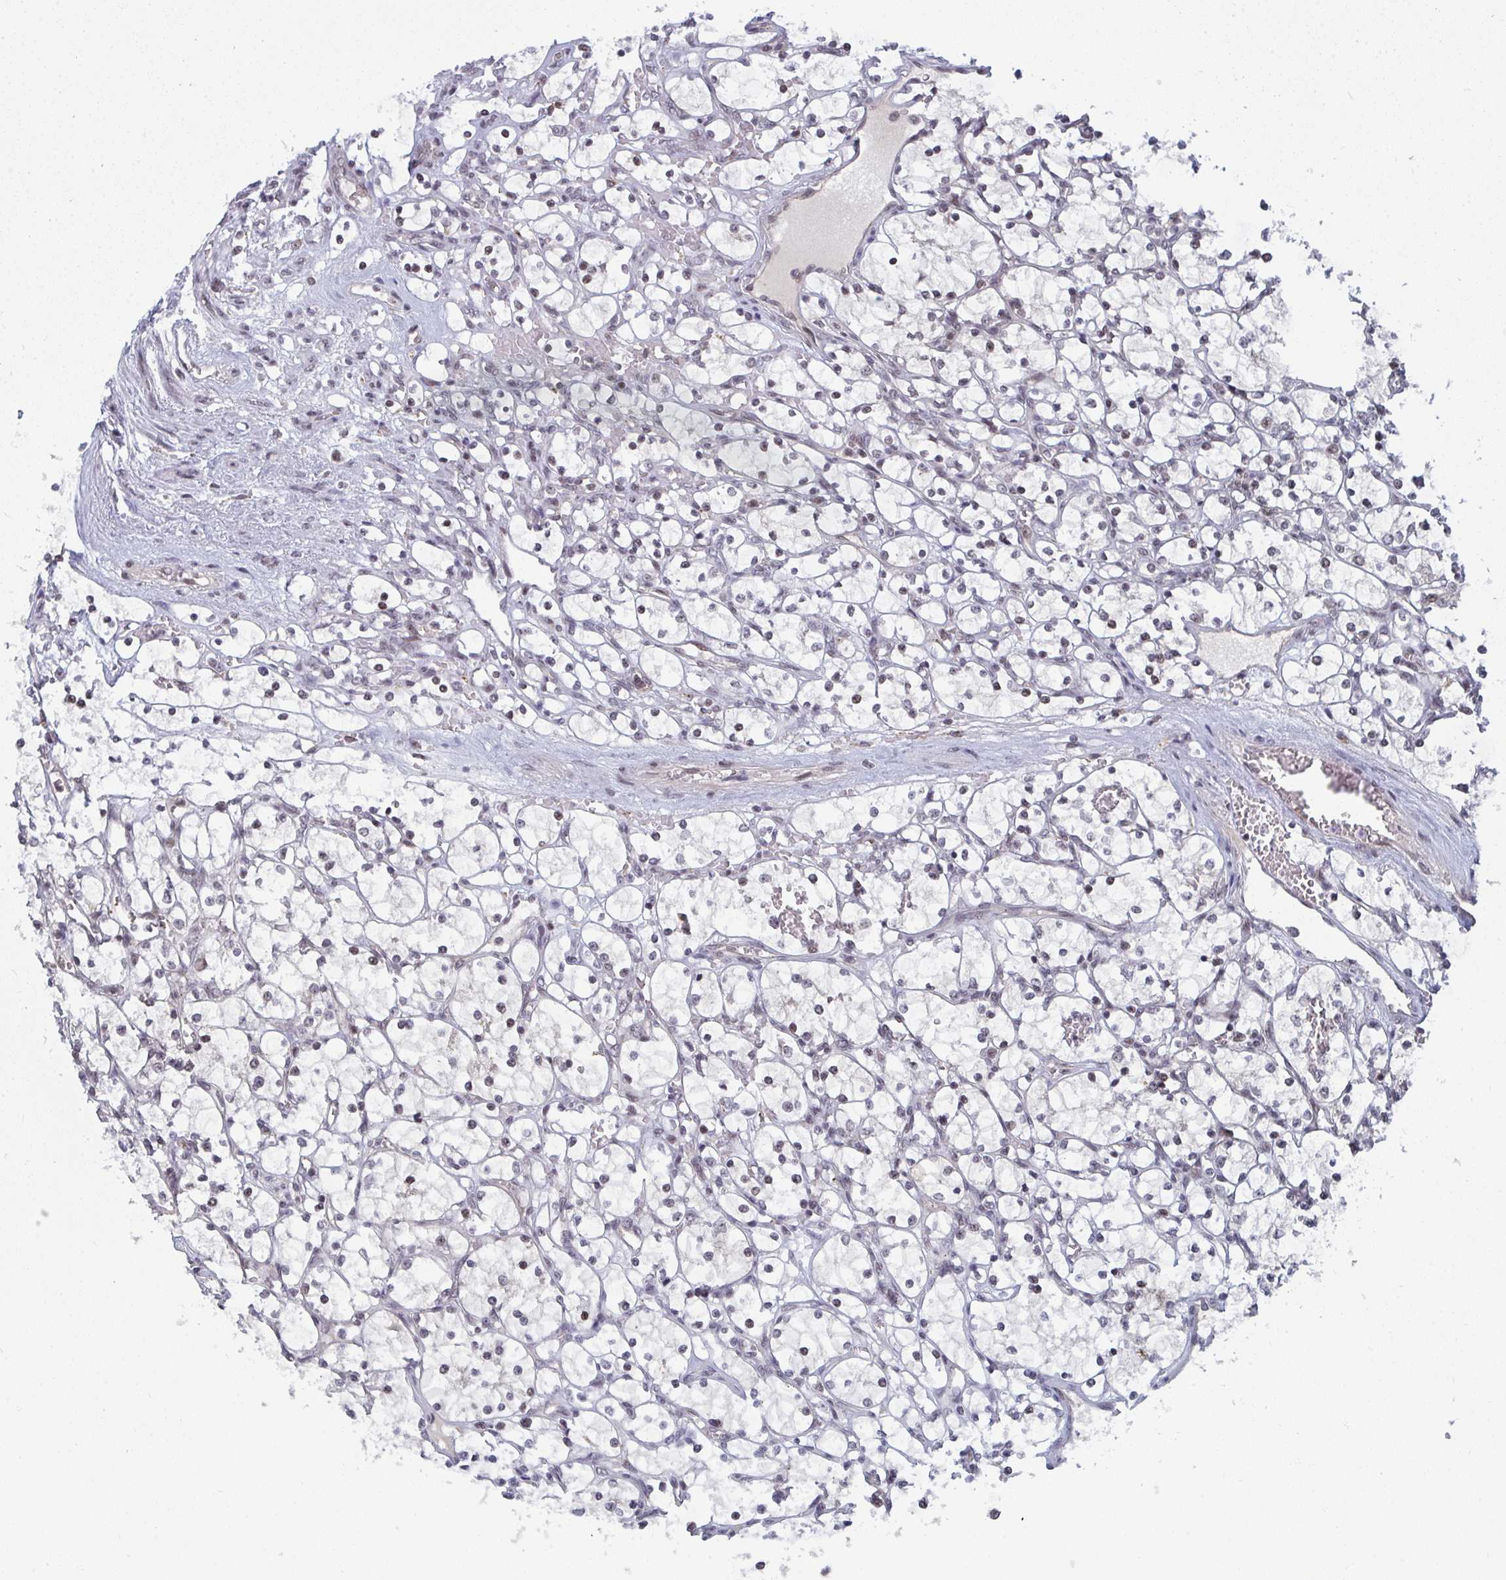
{"staining": {"intensity": "negative", "quantity": "none", "location": "none"}, "tissue": "renal cancer", "cell_type": "Tumor cells", "image_type": "cancer", "snomed": [{"axis": "morphology", "description": "Adenocarcinoma, NOS"}, {"axis": "topography", "description": "Kidney"}], "caption": "Immunohistochemistry photomicrograph of neoplastic tissue: adenocarcinoma (renal) stained with DAB (3,3'-diaminobenzidine) shows no significant protein expression in tumor cells.", "gene": "ATF1", "patient": {"sex": "female", "age": 69}}